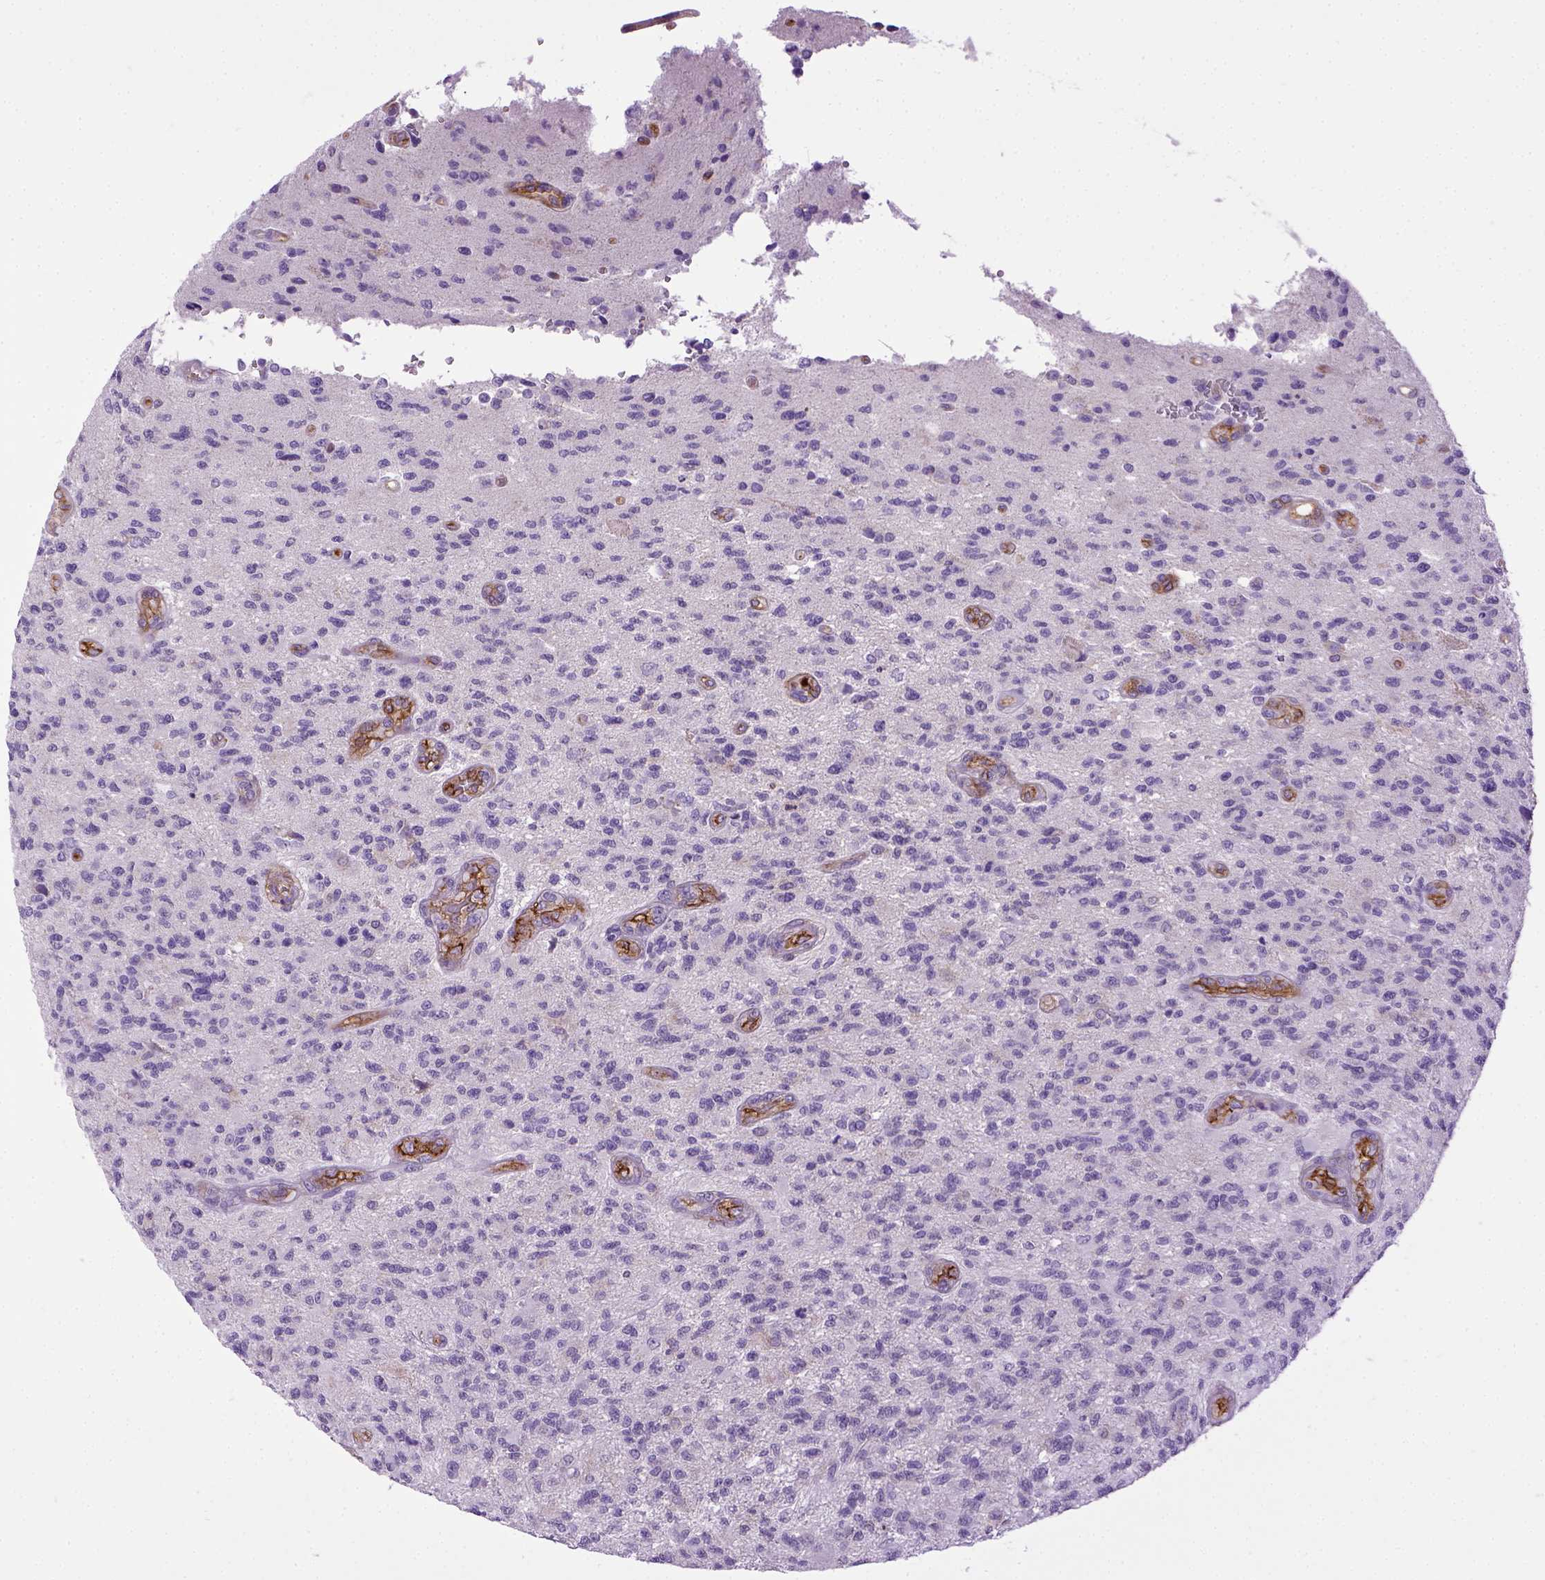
{"staining": {"intensity": "negative", "quantity": "none", "location": "none"}, "tissue": "glioma", "cell_type": "Tumor cells", "image_type": "cancer", "snomed": [{"axis": "morphology", "description": "Glioma, malignant, High grade"}, {"axis": "topography", "description": "Brain"}], "caption": "High magnification brightfield microscopy of glioma stained with DAB (brown) and counterstained with hematoxylin (blue): tumor cells show no significant positivity. (Stains: DAB (3,3'-diaminobenzidine) immunohistochemistry with hematoxylin counter stain, Microscopy: brightfield microscopy at high magnification).", "gene": "ENG", "patient": {"sex": "male", "age": 56}}